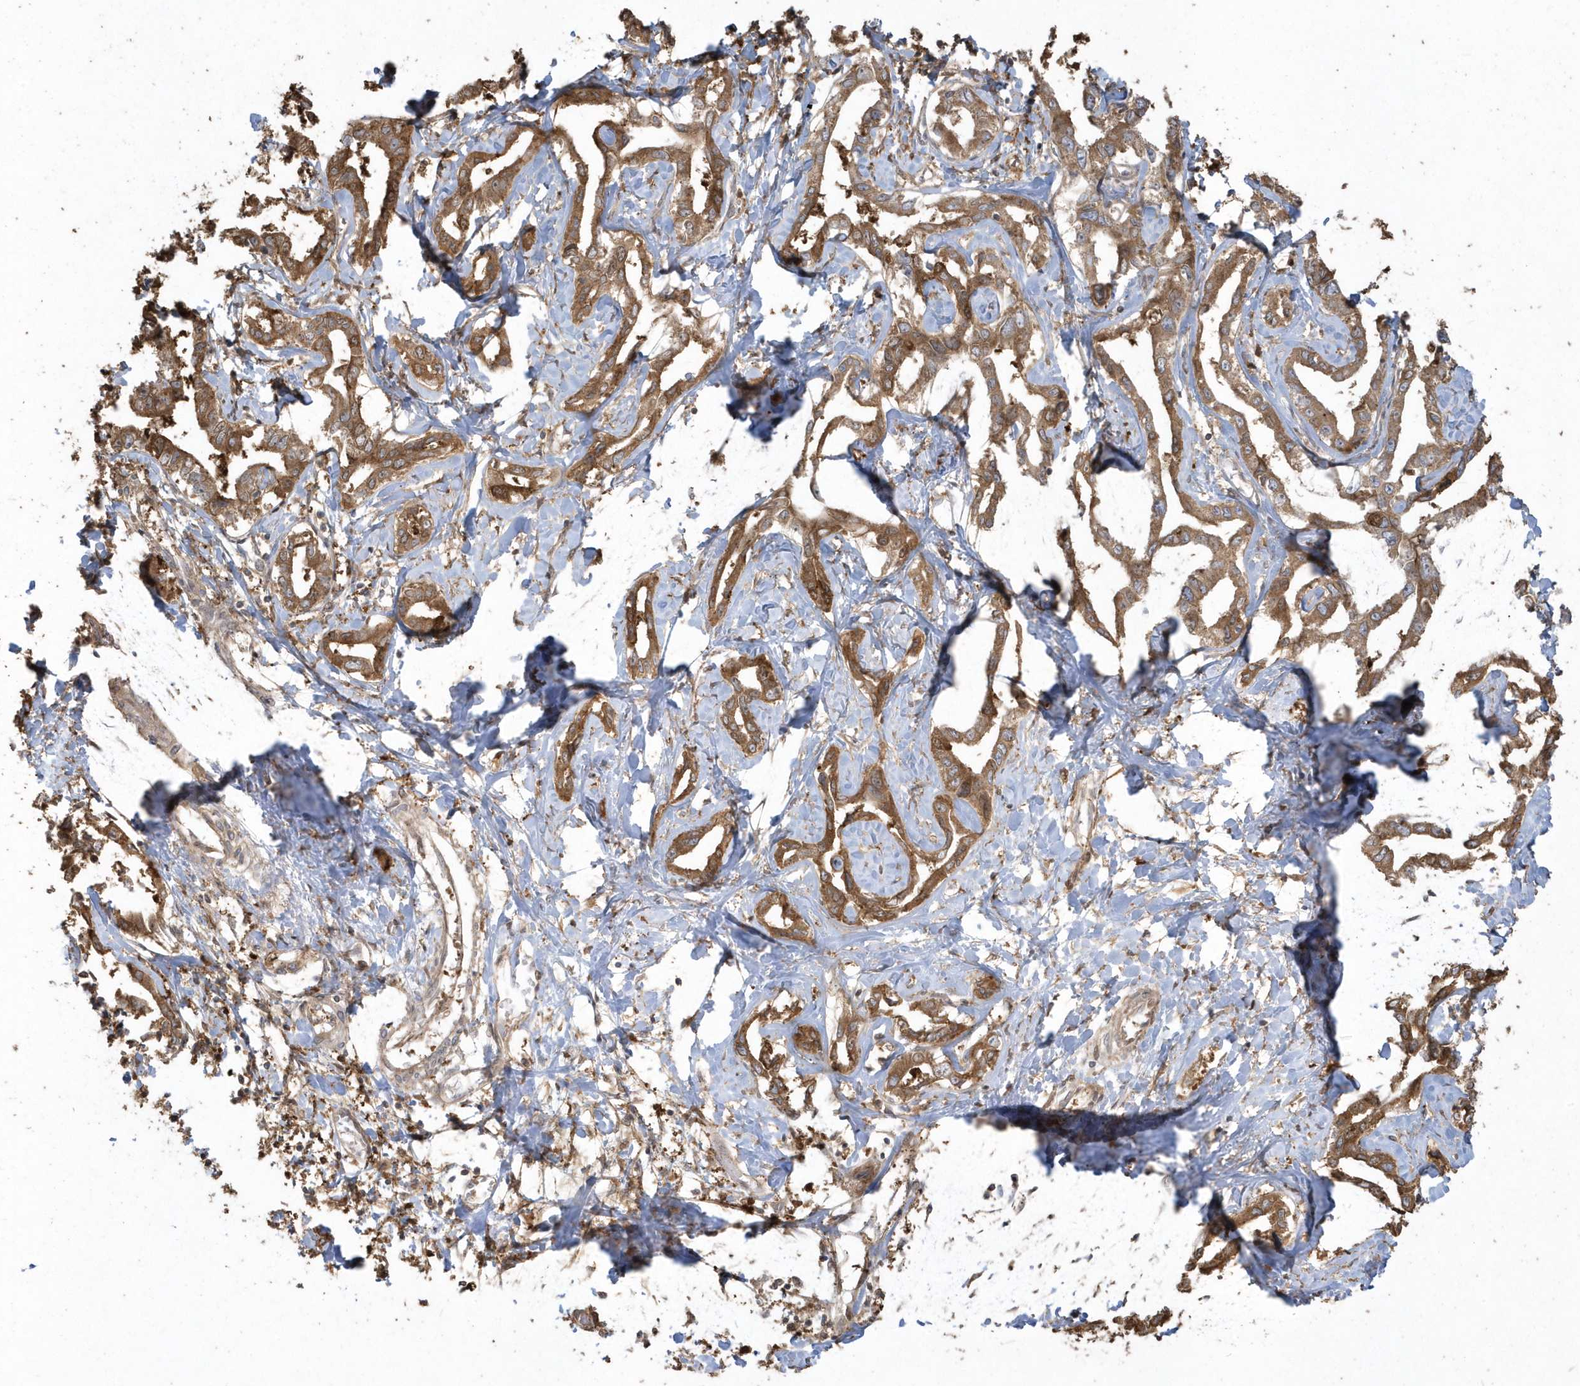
{"staining": {"intensity": "strong", "quantity": ">75%", "location": "cytoplasmic/membranous"}, "tissue": "liver cancer", "cell_type": "Tumor cells", "image_type": "cancer", "snomed": [{"axis": "morphology", "description": "Cholangiocarcinoma"}, {"axis": "topography", "description": "Liver"}], "caption": "Cholangiocarcinoma (liver) tissue shows strong cytoplasmic/membranous staining in approximately >75% of tumor cells (DAB (3,3'-diaminobenzidine) IHC, brown staining for protein, blue staining for nuclei).", "gene": "HNMT", "patient": {"sex": "male", "age": 59}}